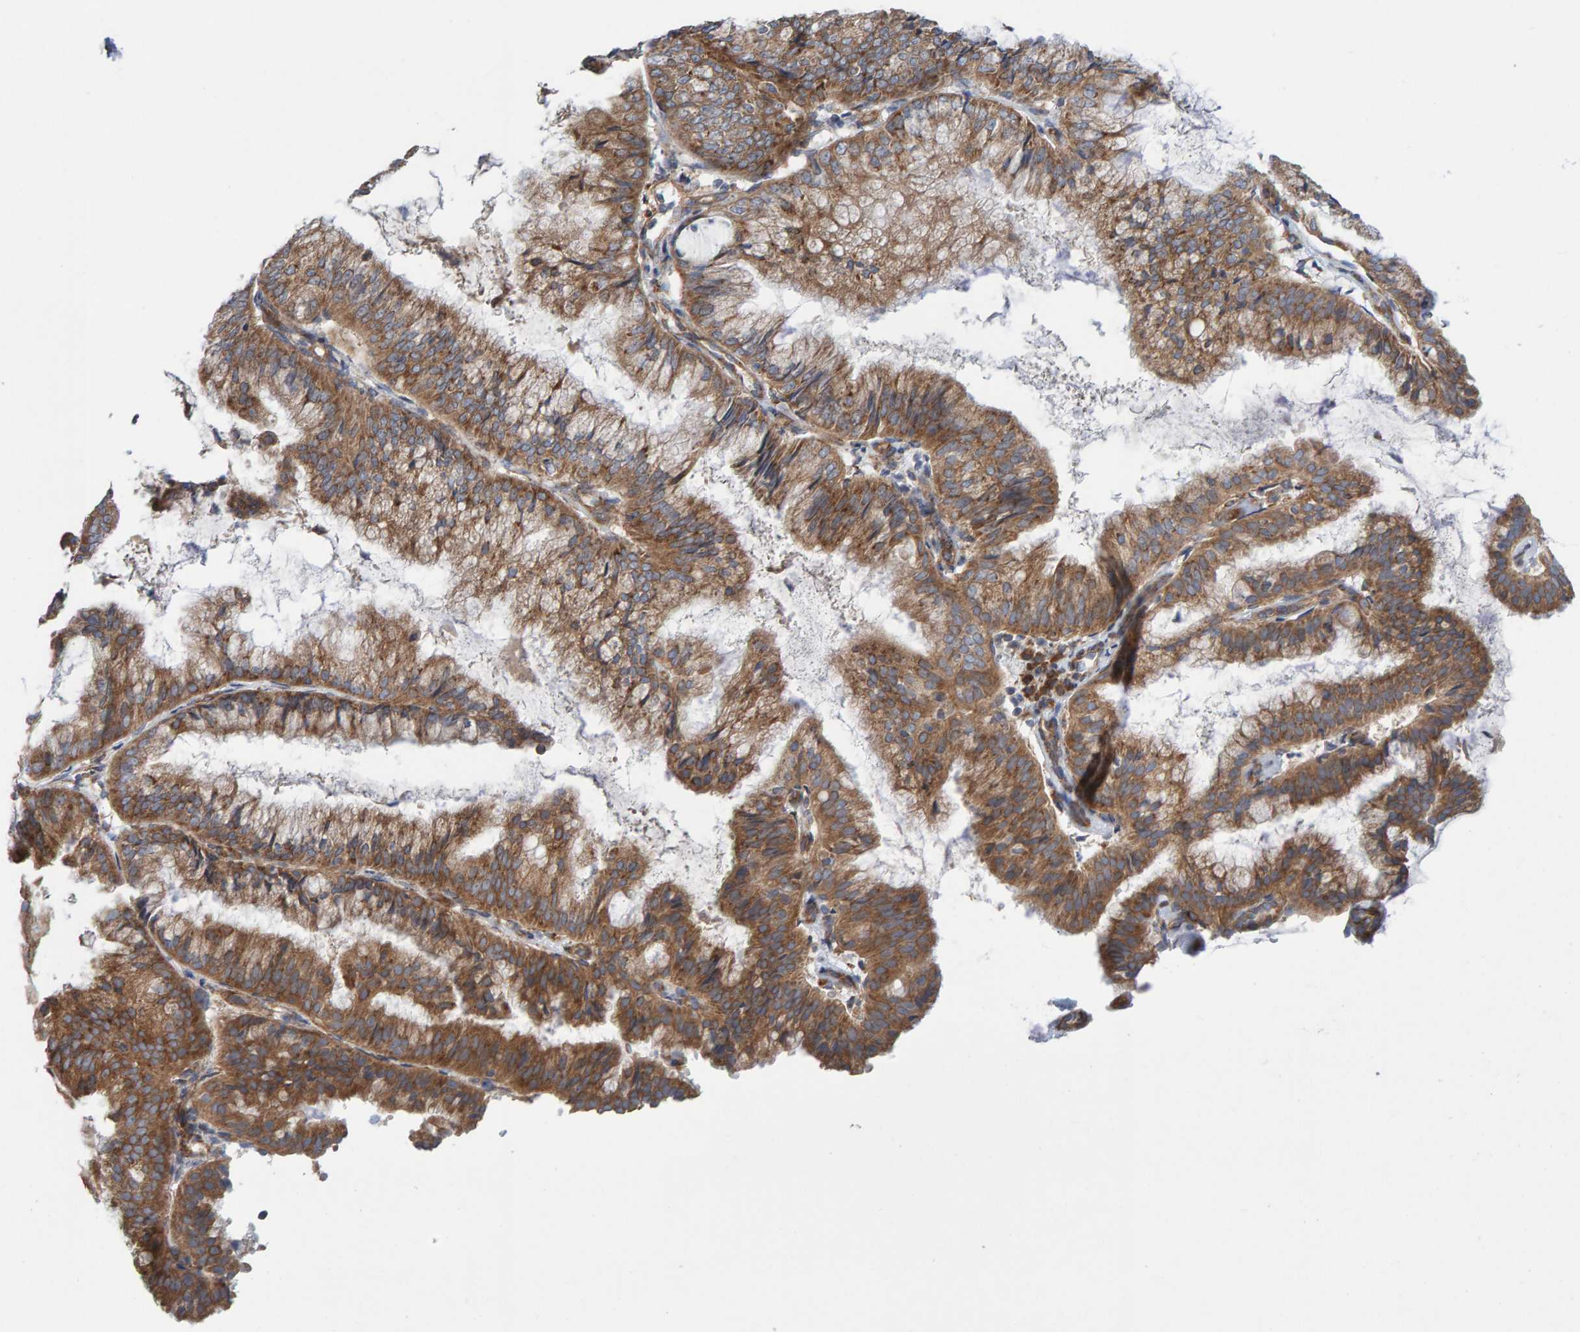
{"staining": {"intensity": "moderate", "quantity": ">75%", "location": "cytoplasmic/membranous"}, "tissue": "endometrial cancer", "cell_type": "Tumor cells", "image_type": "cancer", "snomed": [{"axis": "morphology", "description": "Adenocarcinoma, NOS"}, {"axis": "topography", "description": "Endometrium"}], "caption": "This is an image of immunohistochemistry (IHC) staining of endometrial adenocarcinoma, which shows moderate positivity in the cytoplasmic/membranous of tumor cells.", "gene": "CDK5RAP3", "patient": {"sex": "female", "age": 63}}